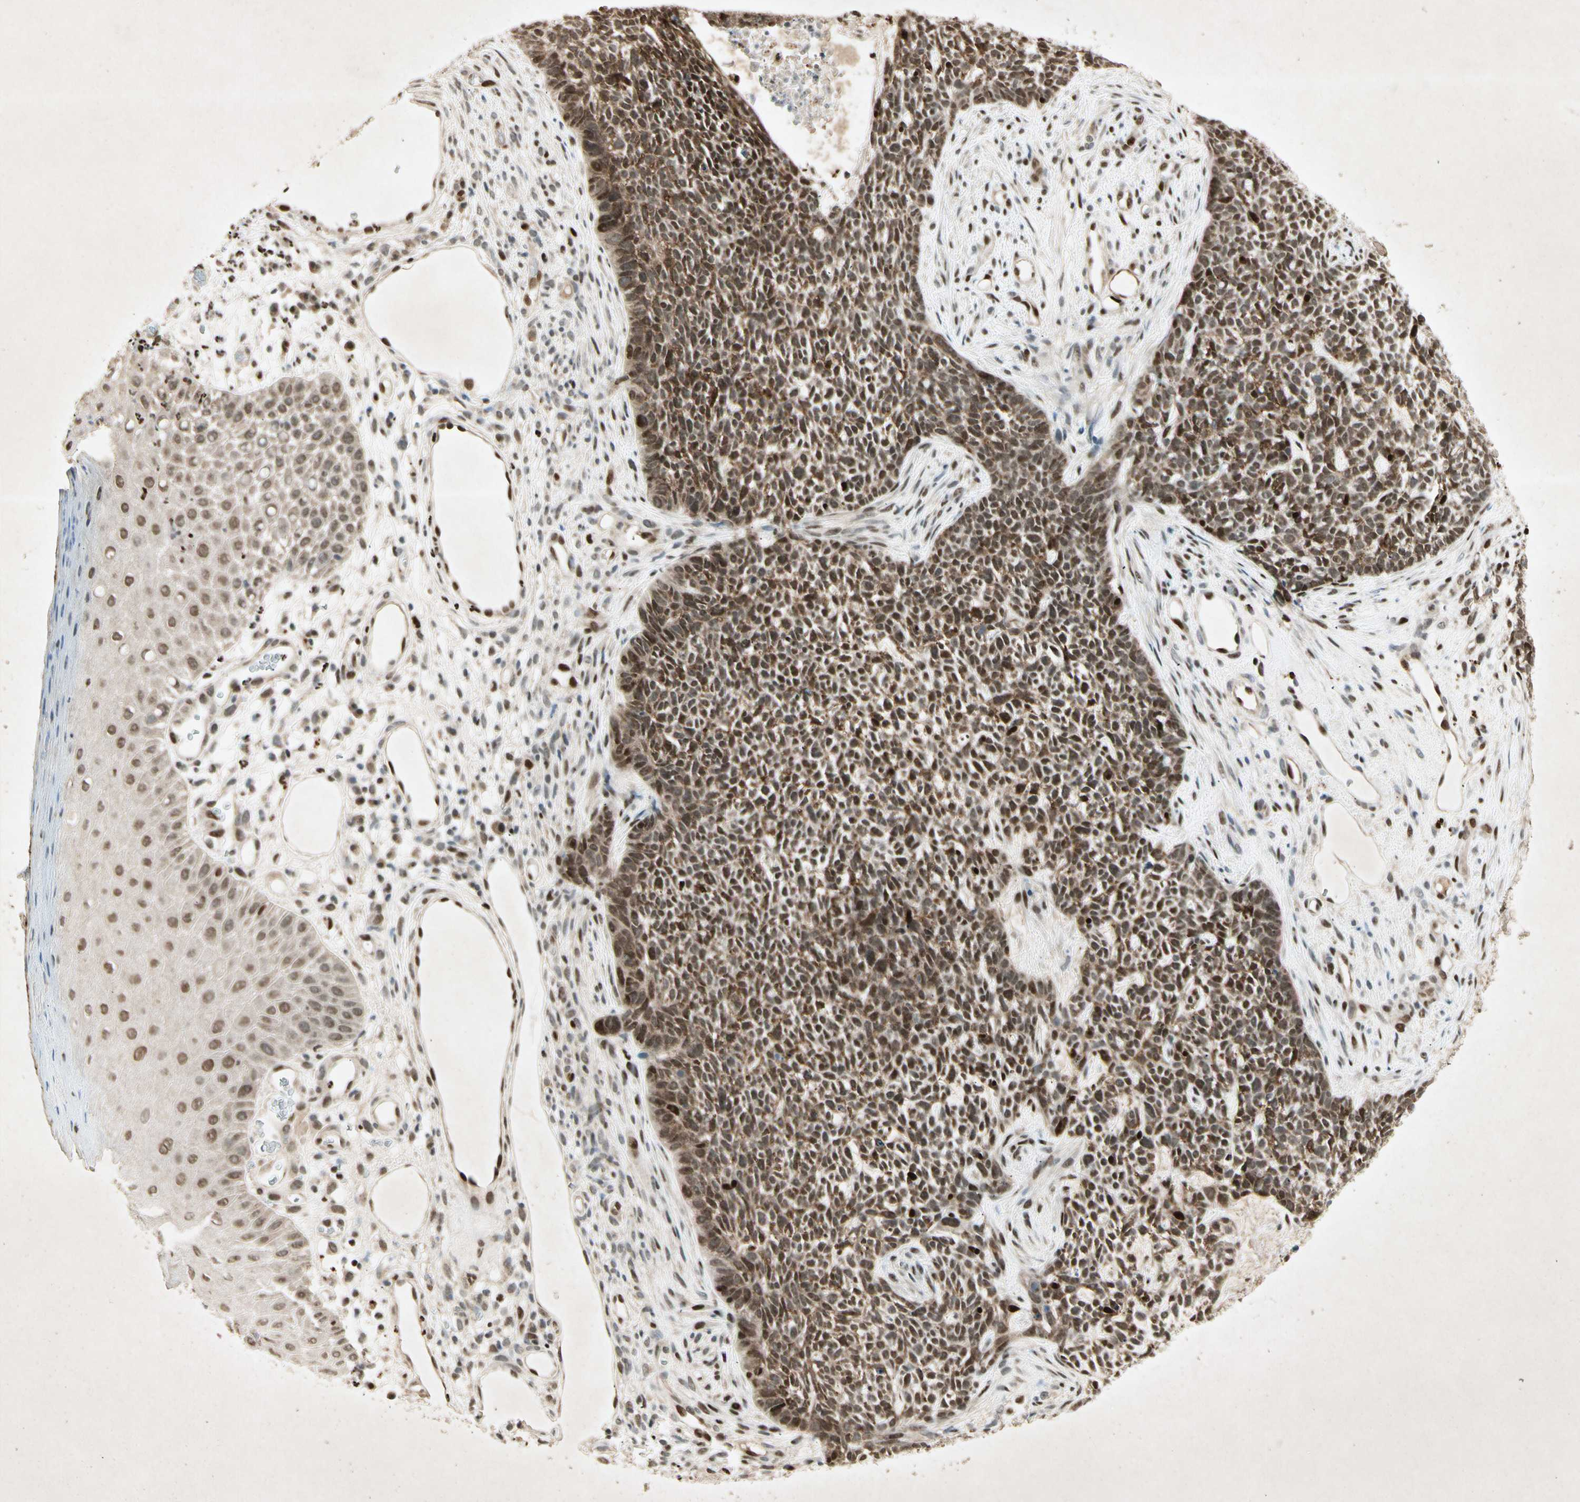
{"staining": {"intensity": "strong", "quantity": ">75%", "location": "nuclear"}, "tissue": "skin cancer", "cell_type": "Tumor cells", "image_type": "cancer", "snomed": [{"axis": "morphology", "description": "Basal cell carcinoma"}, {"axis": "topography", "description": "Skin"}], "caption": "Skin basal cell carcinoma stained for a protein reveals strong nuclear positivity in tumor cells. (Brightfield microscopy of DAB IHC at high magnification).", "gene": "RNF43", "patient": {"sex": "female", "age": 84}}